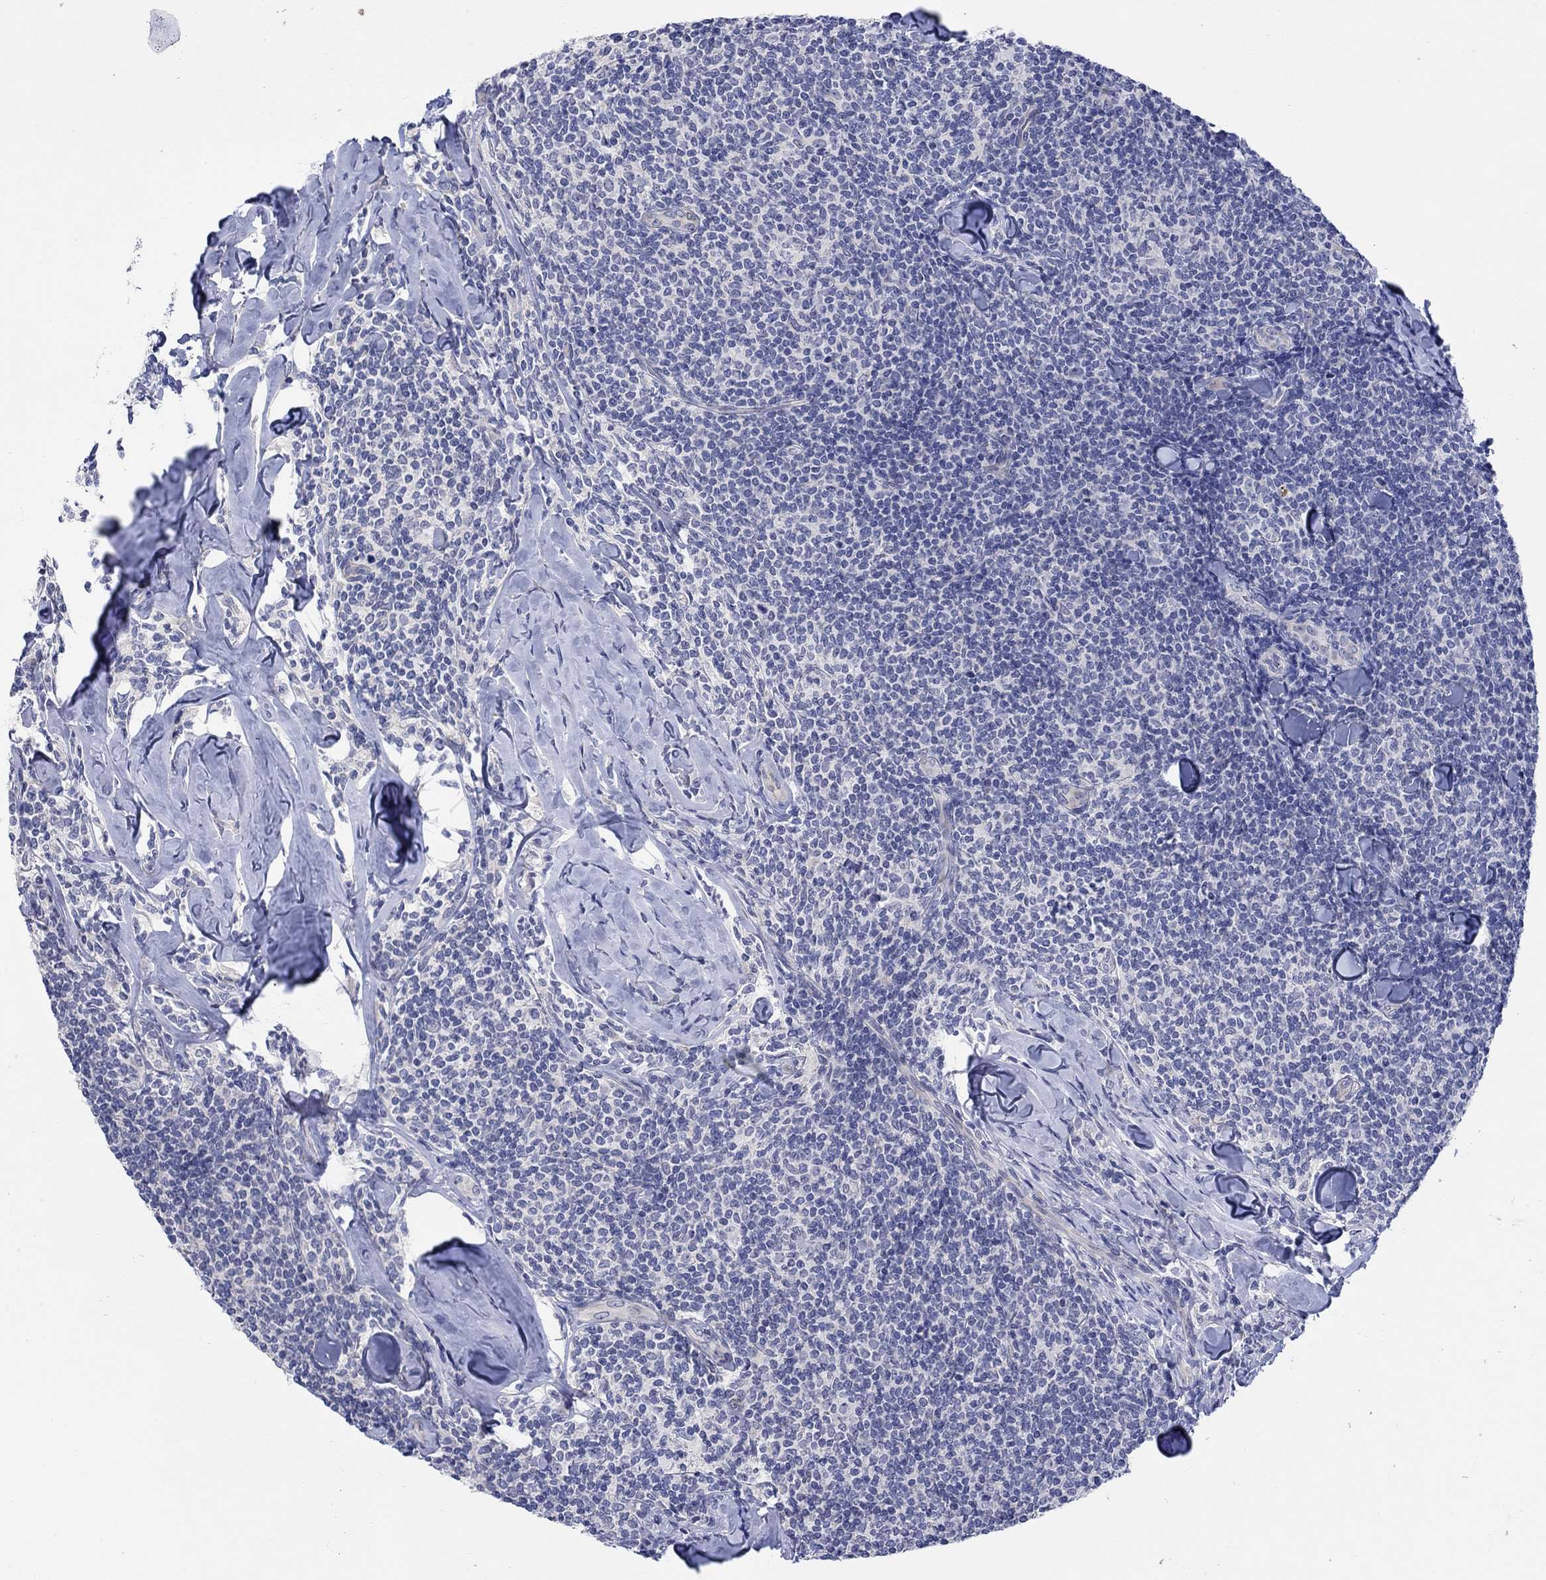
{"staining": {"intensity": "negative", "quantity": "none", "location": "none"}, "tissue": "lymphoma", "cell_type": "Tumor cells", "image_type": "cancer", "snomed": [{"axis": "morphology", "description": "Malignant lymphoma, non-Hodgkin's type, Low grade"}, {"axis": "topography", "description": "Lymph node"}], "caption": "Immunohistochemistry (IHC) micrograph of human lymphoma stained for a protein (brown), which reveals no expression in tumor cells.", "gene": "KRT222", "patient": {"sex": "female", "age": 56}}